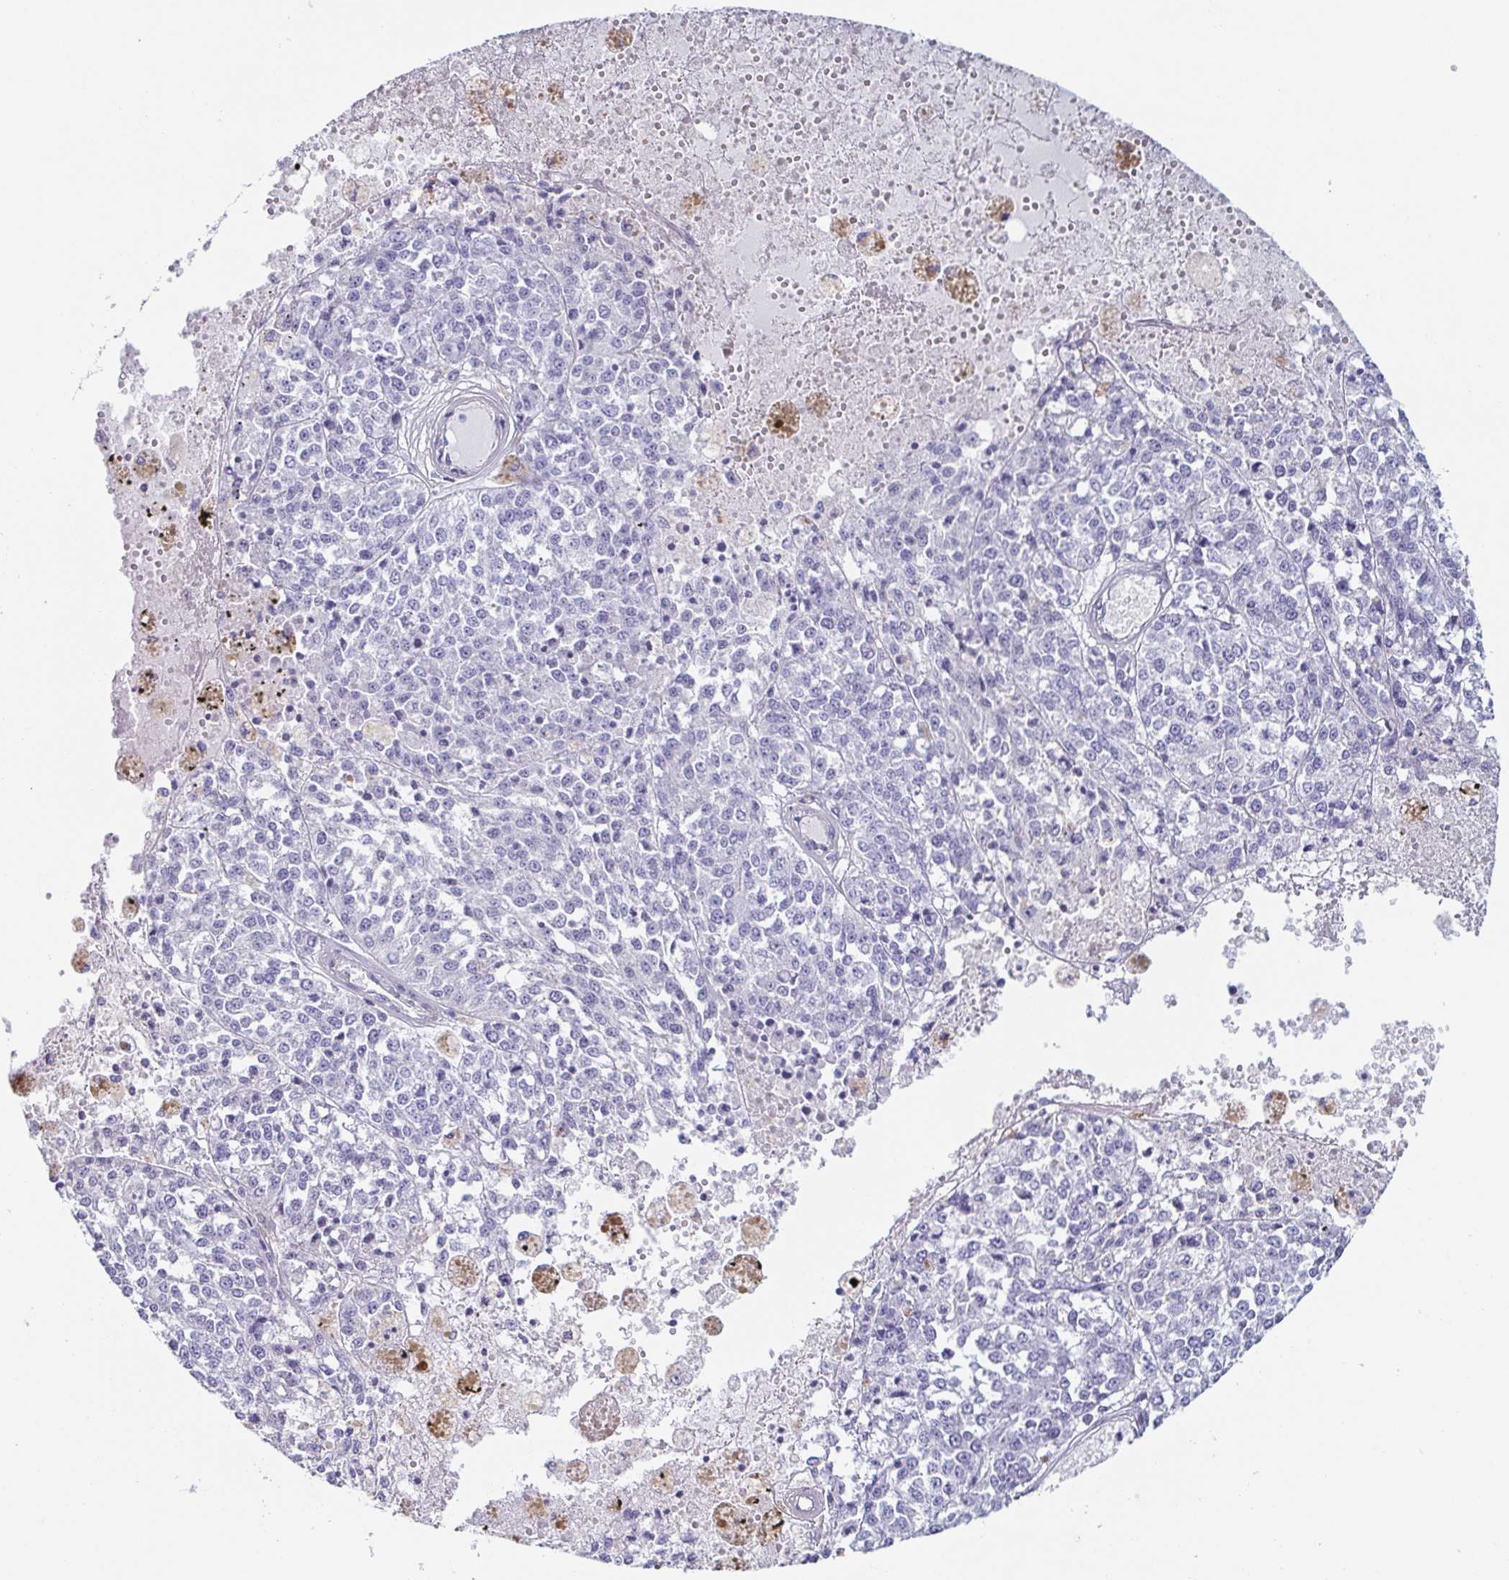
{"staining": {"intensity": "negative", "quantity": "none", "location": "none"}, "tissue": "melanoma", "cell_type": "Tumor cells", "image_type": "cancer", "snomed": [{"axis": "morphology", "description": "Malignant melanoma, Metastatic site"}, {"axis": "topography", "description": "Lymph node"}], "caption": "Tumor cells are negative for protein expression in human malignant melanoma (metastatic site).", "gene": "PRR4", "patient": {"sex": "female", "age": 64}}